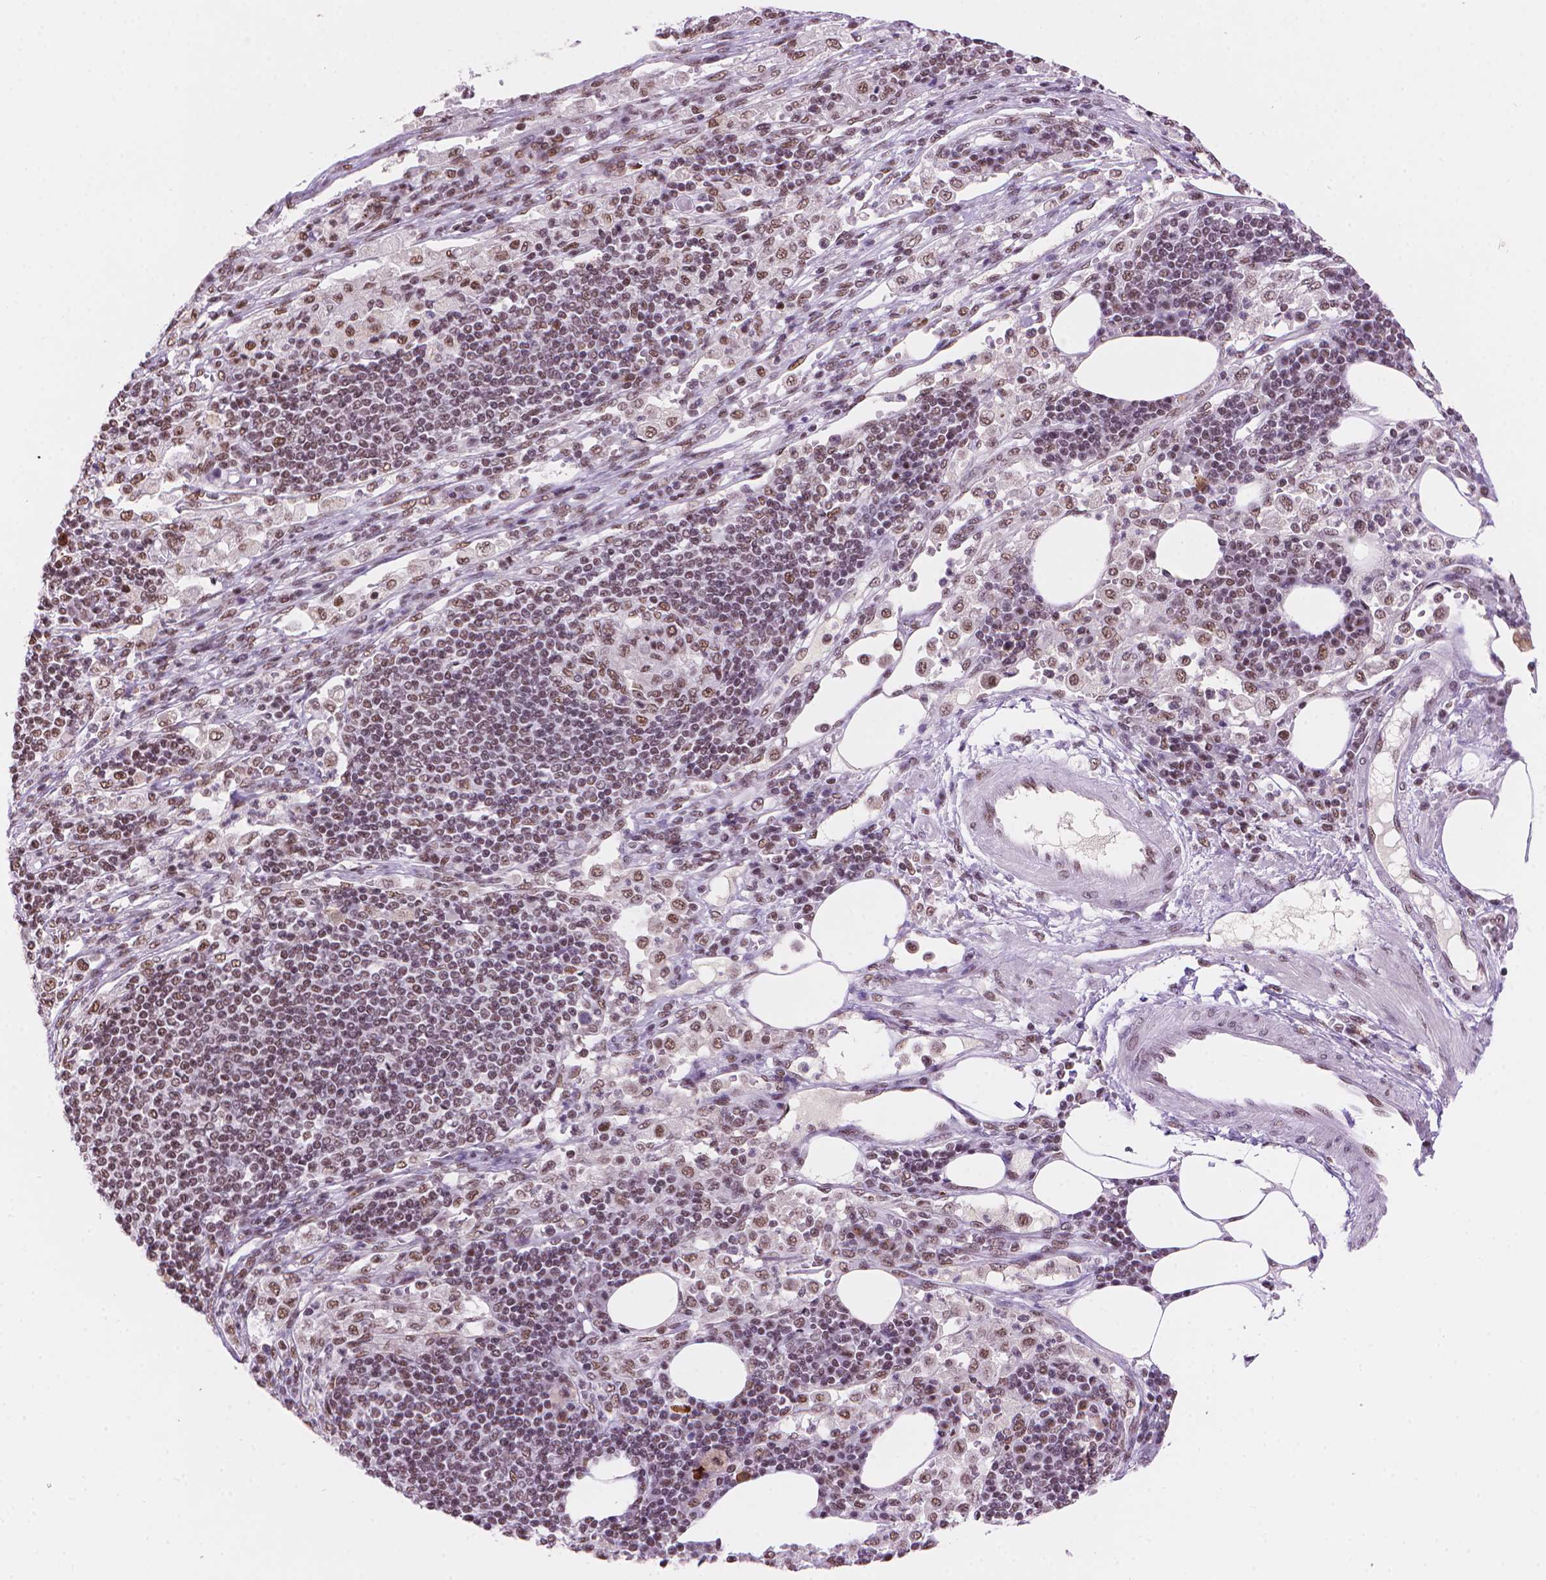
{"staining": {"intensity": "moderate", "quantity": ">75%", "location": "nuclear"}, "tissue": "pancreatic cancer", "cell_type": "Tumor cells", "image_type": "cancer", "snomed": [{"axis": "morphology", "description": "Adenocarcinoma, NOS"}, {"axis": "topography", "description": "Pancreas"}], "caption": "A medium amount of moderate nuclear positivity is identified in approximately >75% of tumor cells in adenocarcinoma (pancreatic) tissue.", "gene": "RPA4", "patient": {"sex": "female", "age": 61}}